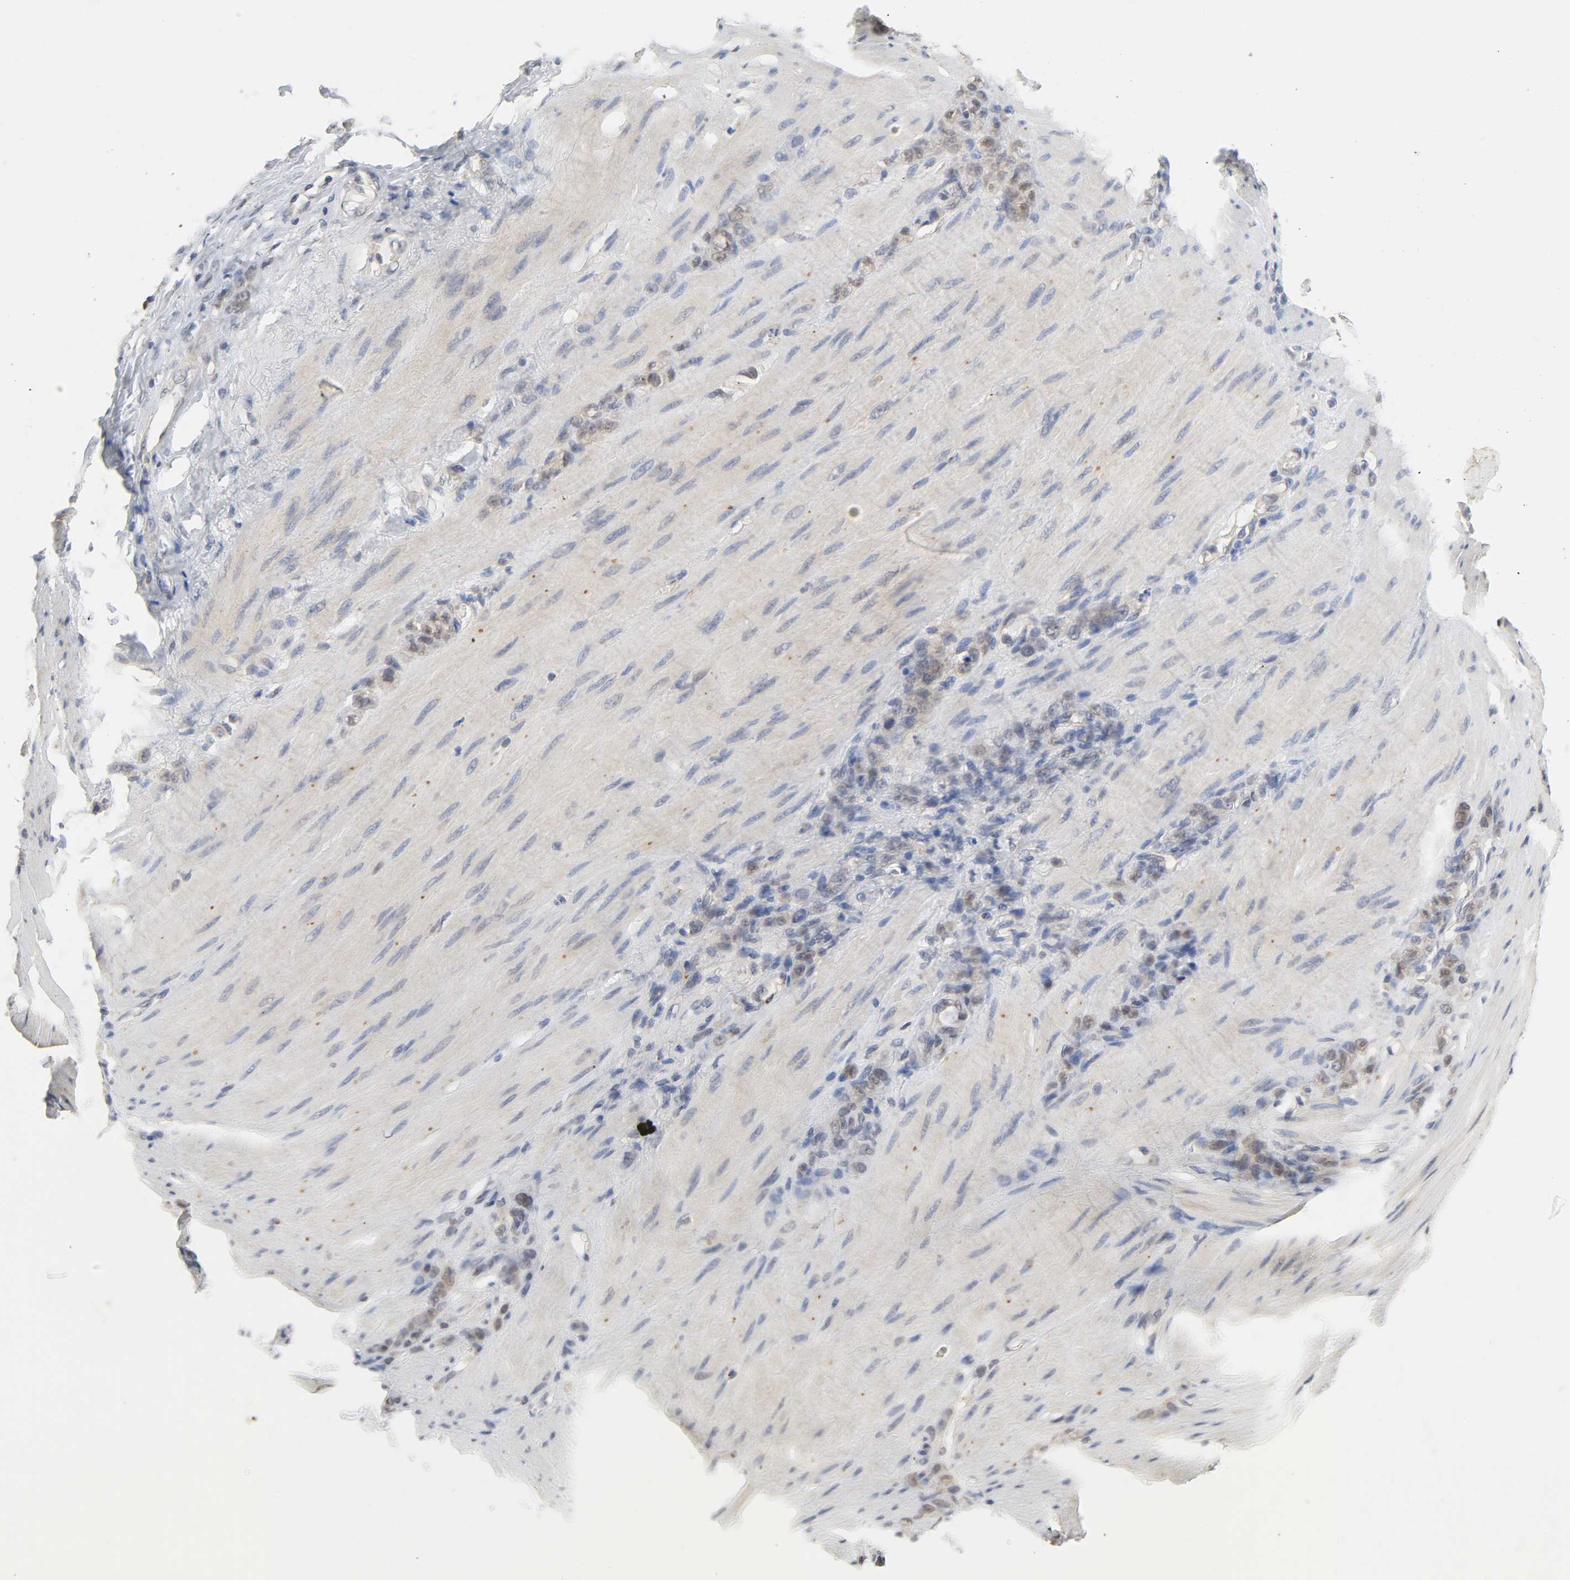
{"staining": {"intensity": "weak", "quantity": ">75%", "location": "cytoplasmic/membranous"}, "tissue": "stomach cancer", "cell_type": "Tumor cells", "image_type": "cancer", "snomed": [{"axis": "morphology", "description": "Adenocarcinoma, NOS"}, {"axis": "topography", "description": "Stomach"}], "caption": "Protein expression analysis of adenocarcinoma (stomach) displays weak cytoplasmic/membranous staining in about >75% of tumor cells.", "gene": "MIF", "patient": {"sex": "male", "age": 82}}